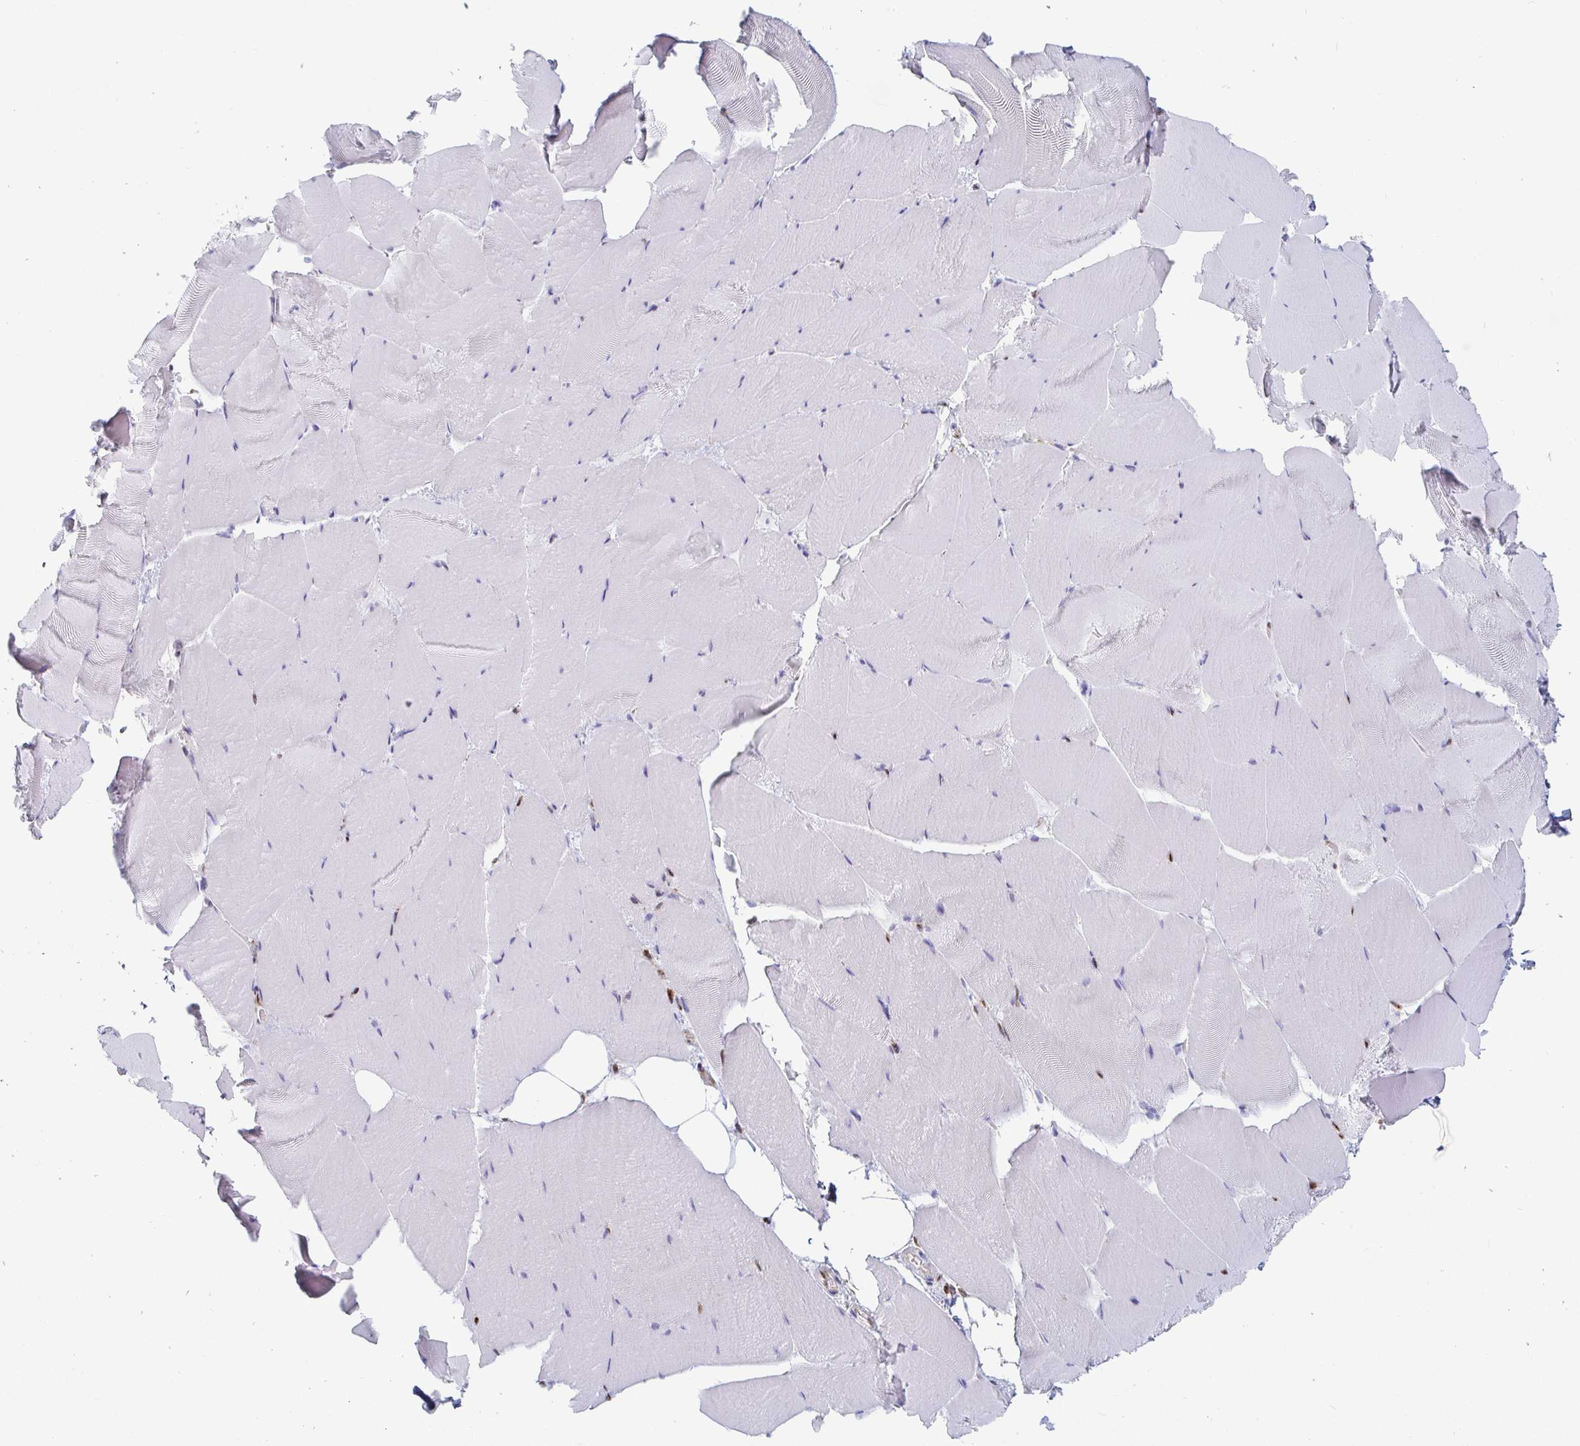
{"staining": {"intensity": "strong", "quantity": "25%-75%", "location": "nuclear"}, "tissue": "skeletal muscle", "cell_type": "Myocytes", "image_type": "normal", "snomed": [{"axis": "morphology", "description": "Normal tissue, NOS"}, {"axis": "topography", "description": "Skeletal muscle"}], "caption": "Immunohistochemical staining of unremarkable skeletal muscle exhibits strong nuclear protein positivity in approximately 25%-75% of myocytes.", "gene": "EWSR1", "patient": {"sex": "female", "age": 64}}